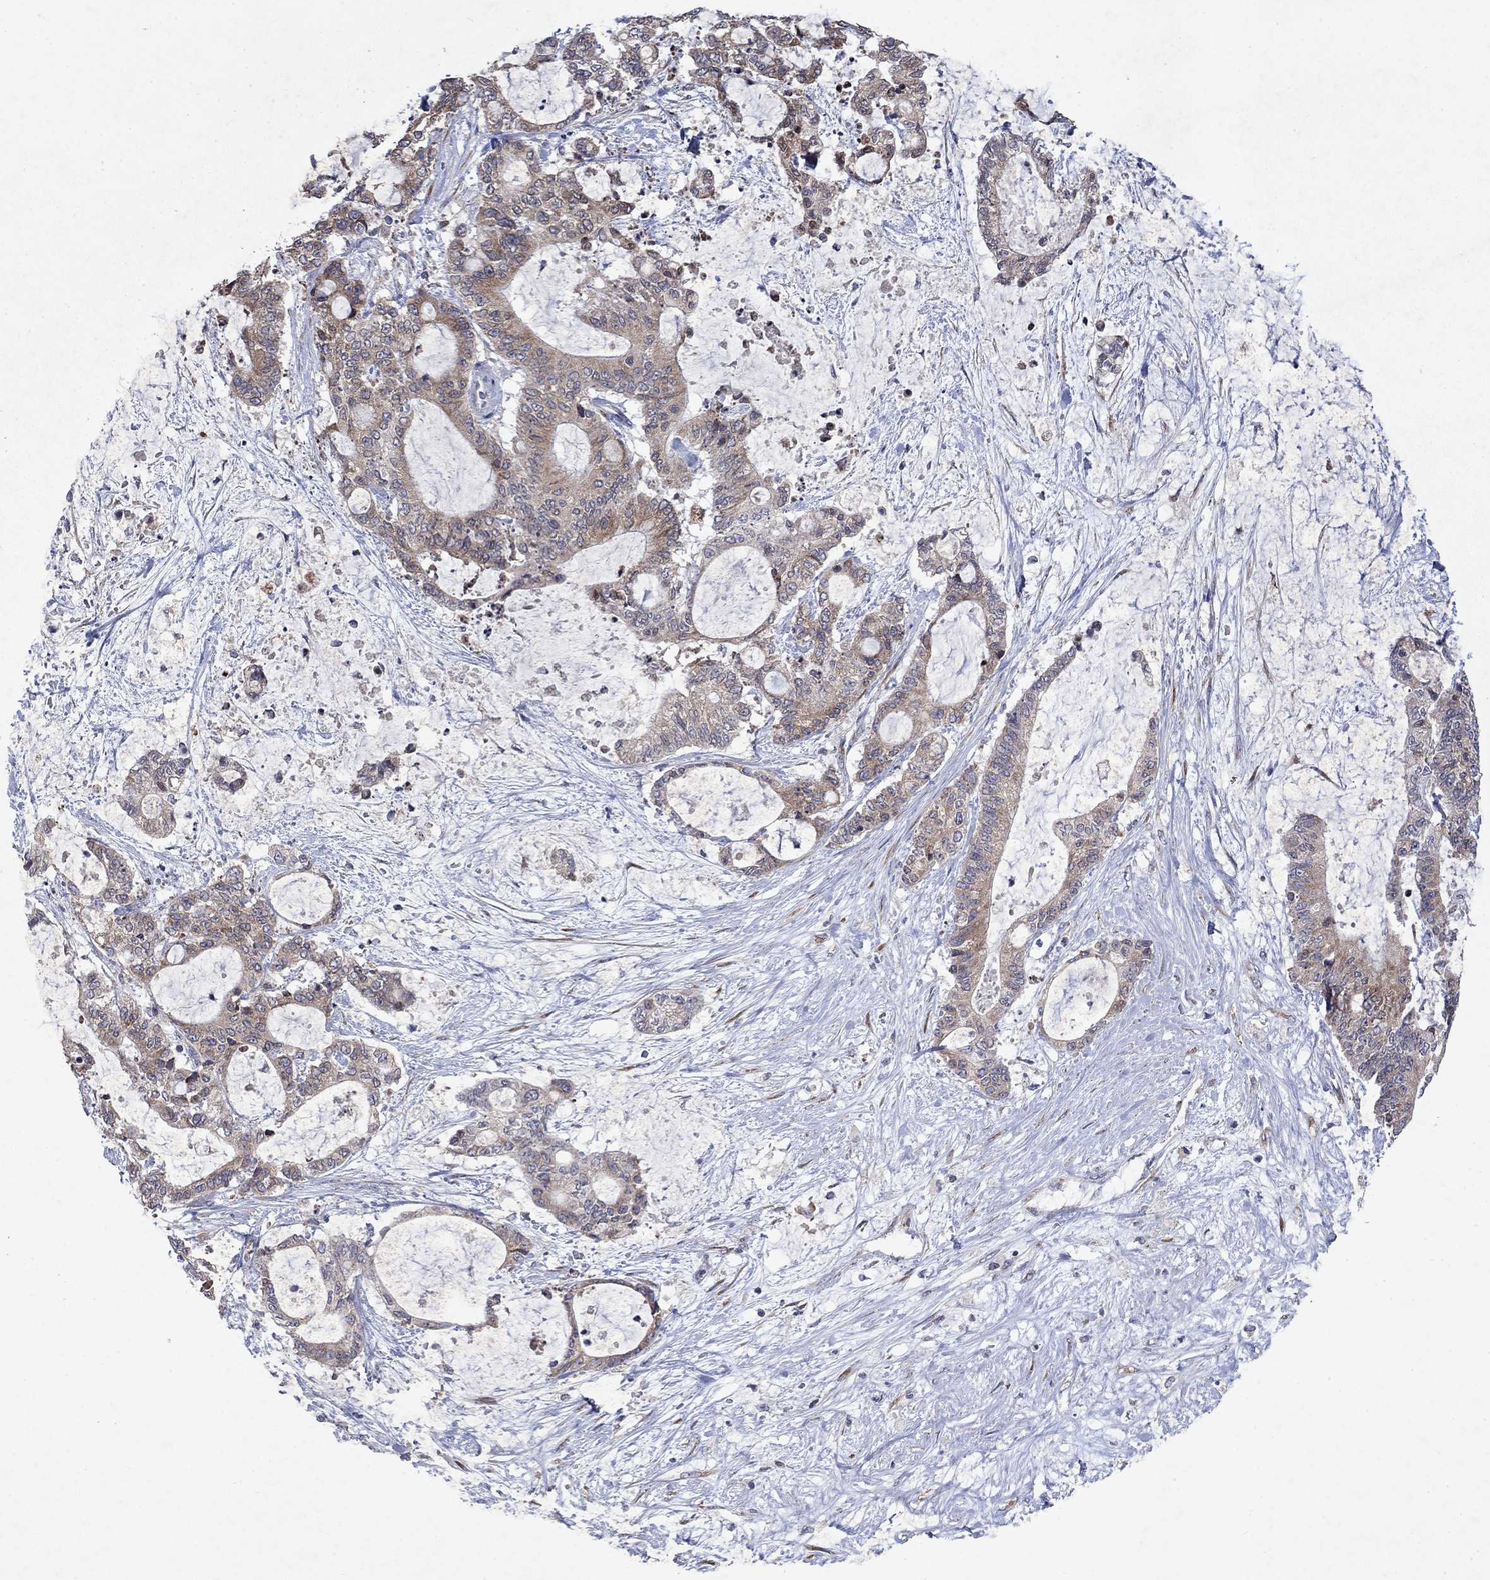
{"staining": {"intensity": "moderate", "quantity": ">75%", "location": "cytoplasmic/membranous"}, "tissue": "liver cancer", "cell_type": "Tumor cells", "image_type": "cancer", "snomed": [{"axis": "morphology", "description": "Normal tissue, NOS"}, {"axis": "morphology", "description": "Cholangiocarcinoma"}, {"axis": "topography", "description": "Liver"}, {"axis": "topography", "description": "Peripheral nerve tissue"}], "caption": "A high-resolution histopathology image shows immunohistochemistry staining of liver cancer (cholangiocarcinoma), which demonstrates moderate cytoplasmic/membranous expression in approximately >75% of tumor cells. (DAB = brown stain, brightfield microscopy at high magnification).", "gene": "TMEM97", "patient": {"sex": "female", "age": 73}}